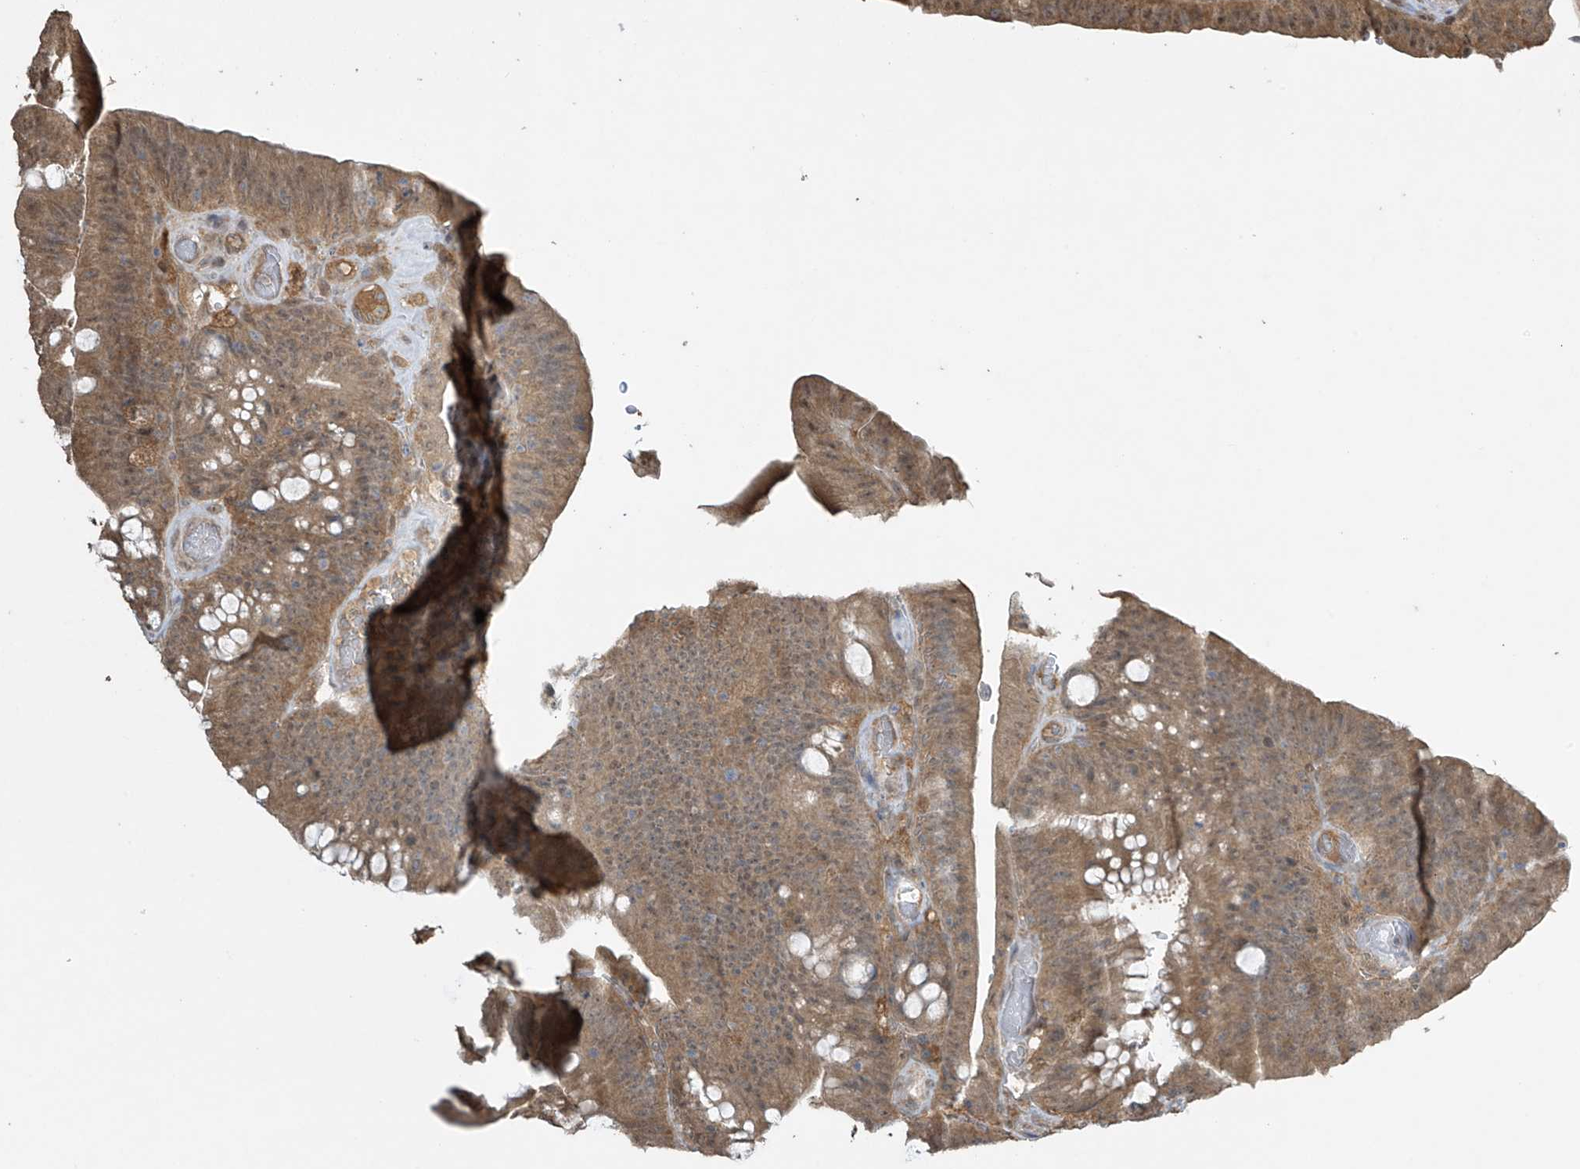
{"staining": {"intensity": "moderate", "quantity": ">75%", "location": "cytoplasmic/membranous"}, "tissue": "colorectal cancer", "cell_type": "Tumor cells", "image_type": "cancer", "snomed": [{"axis": "morphology", "description": "Normal tissue, NOS"}, {"axis": "topography", "description": "Colon"}], "caption": "A medium amount of moderate cytoplasmic/membranous staining is appreciated in about >75% of tumor cells in colorectal cancer tissue.", "gene": "SLFN14", "patient": {"sex": "female", "age": 82}}